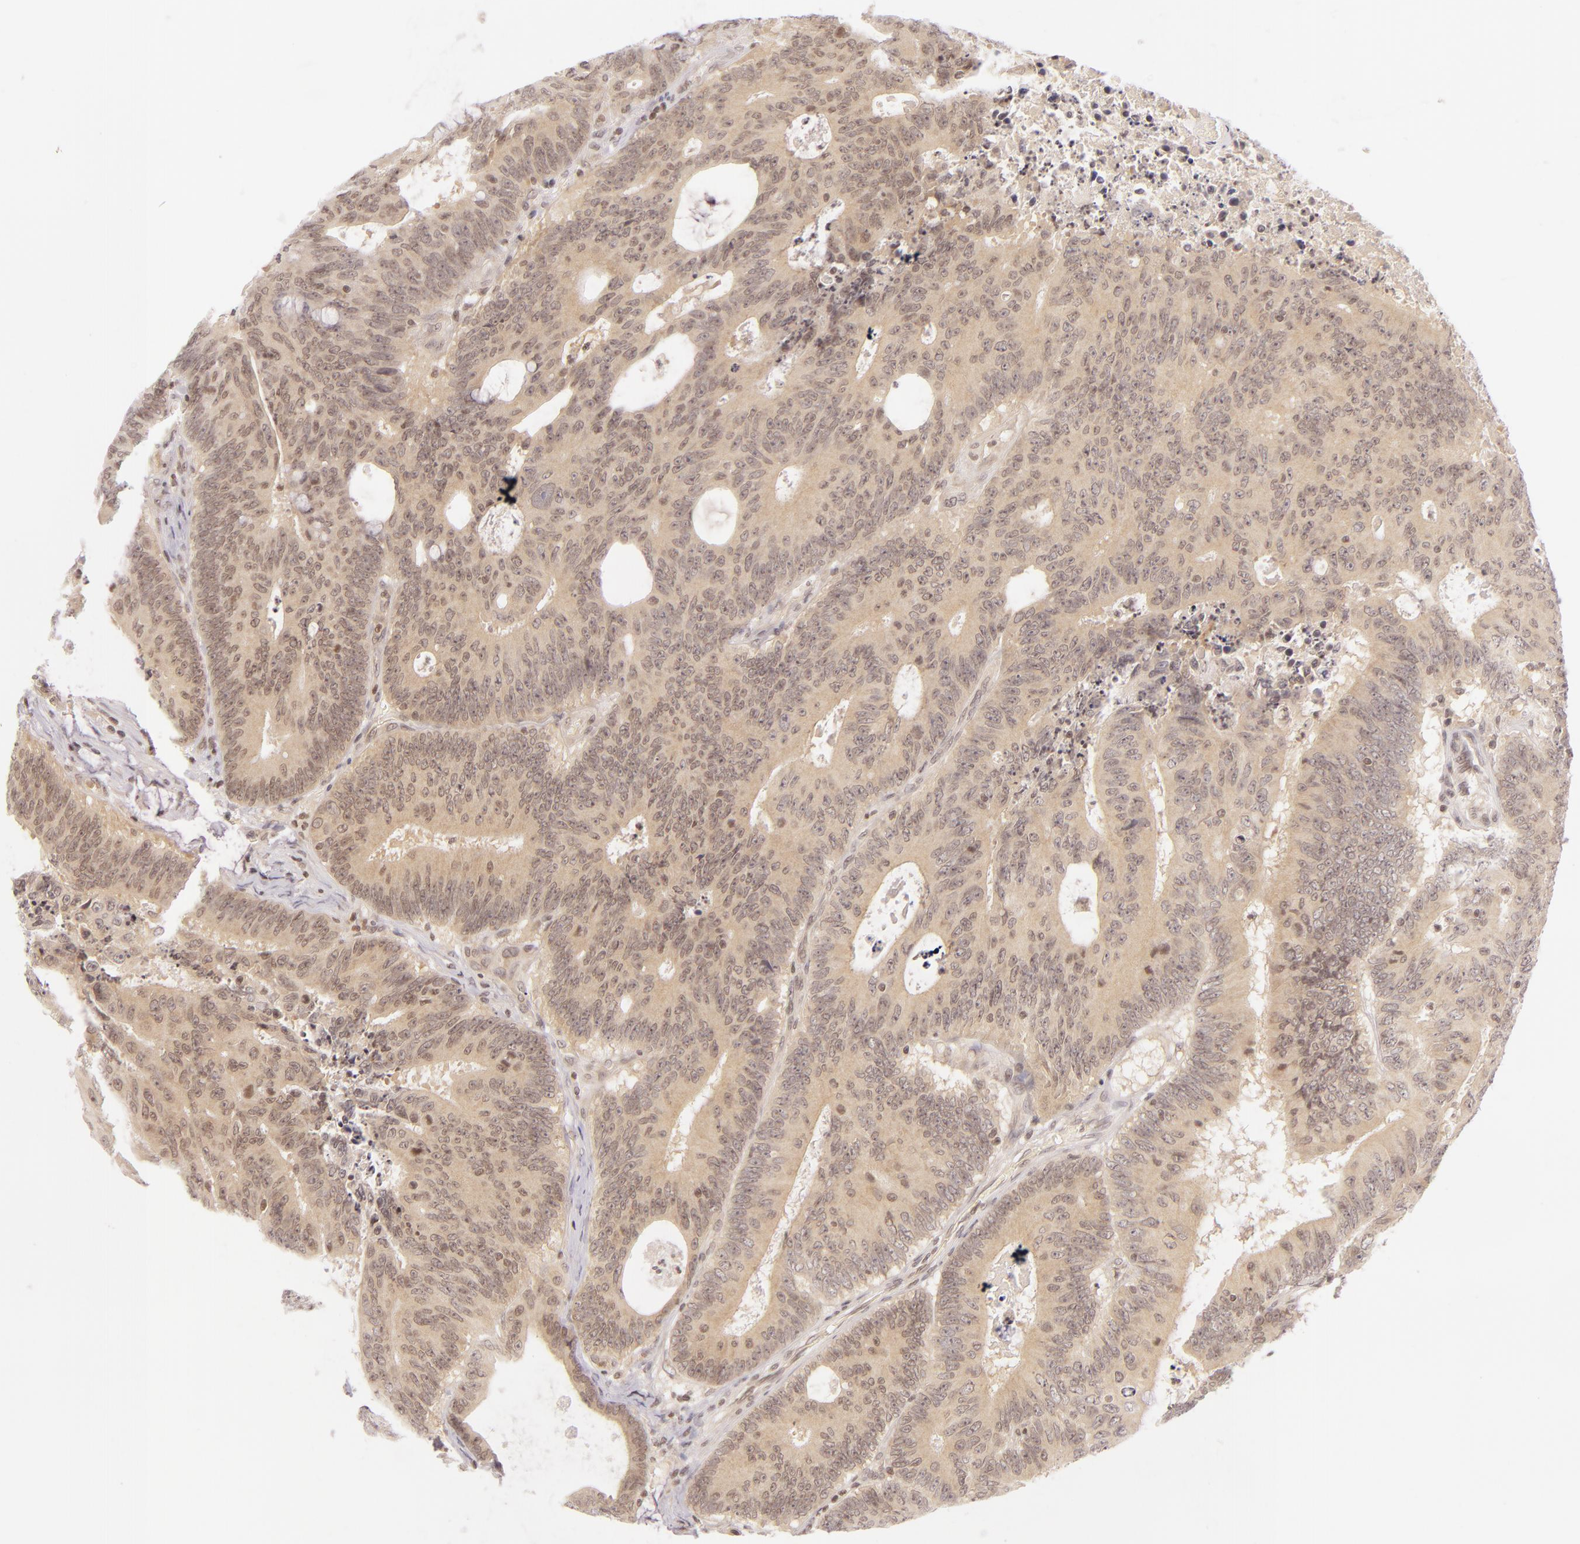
{"staining": {"intensity": "moderate", "quantity": "25%-75%", "location": "cytoplasmic/membranous"}, "tissue": "colorectal cancer", "cell_type": "Tumor cells", "image_type": "cancer", "snomed": [{"axis": "morphology", "description": "Adenocarcinoma, NOS"}, {"axis": "topography", "description": "Colon"}], "caption": "Protein staining displays moderate cytoplasmic/membranous expression in approximately 25%-75% of tumor cells in adenocarcinoma (colorectal). (brown staining indicates protein expression, while blue staining denotes nuclei).", "gene": "CASP8", "patient": {"sex": "male", "age": 65}}